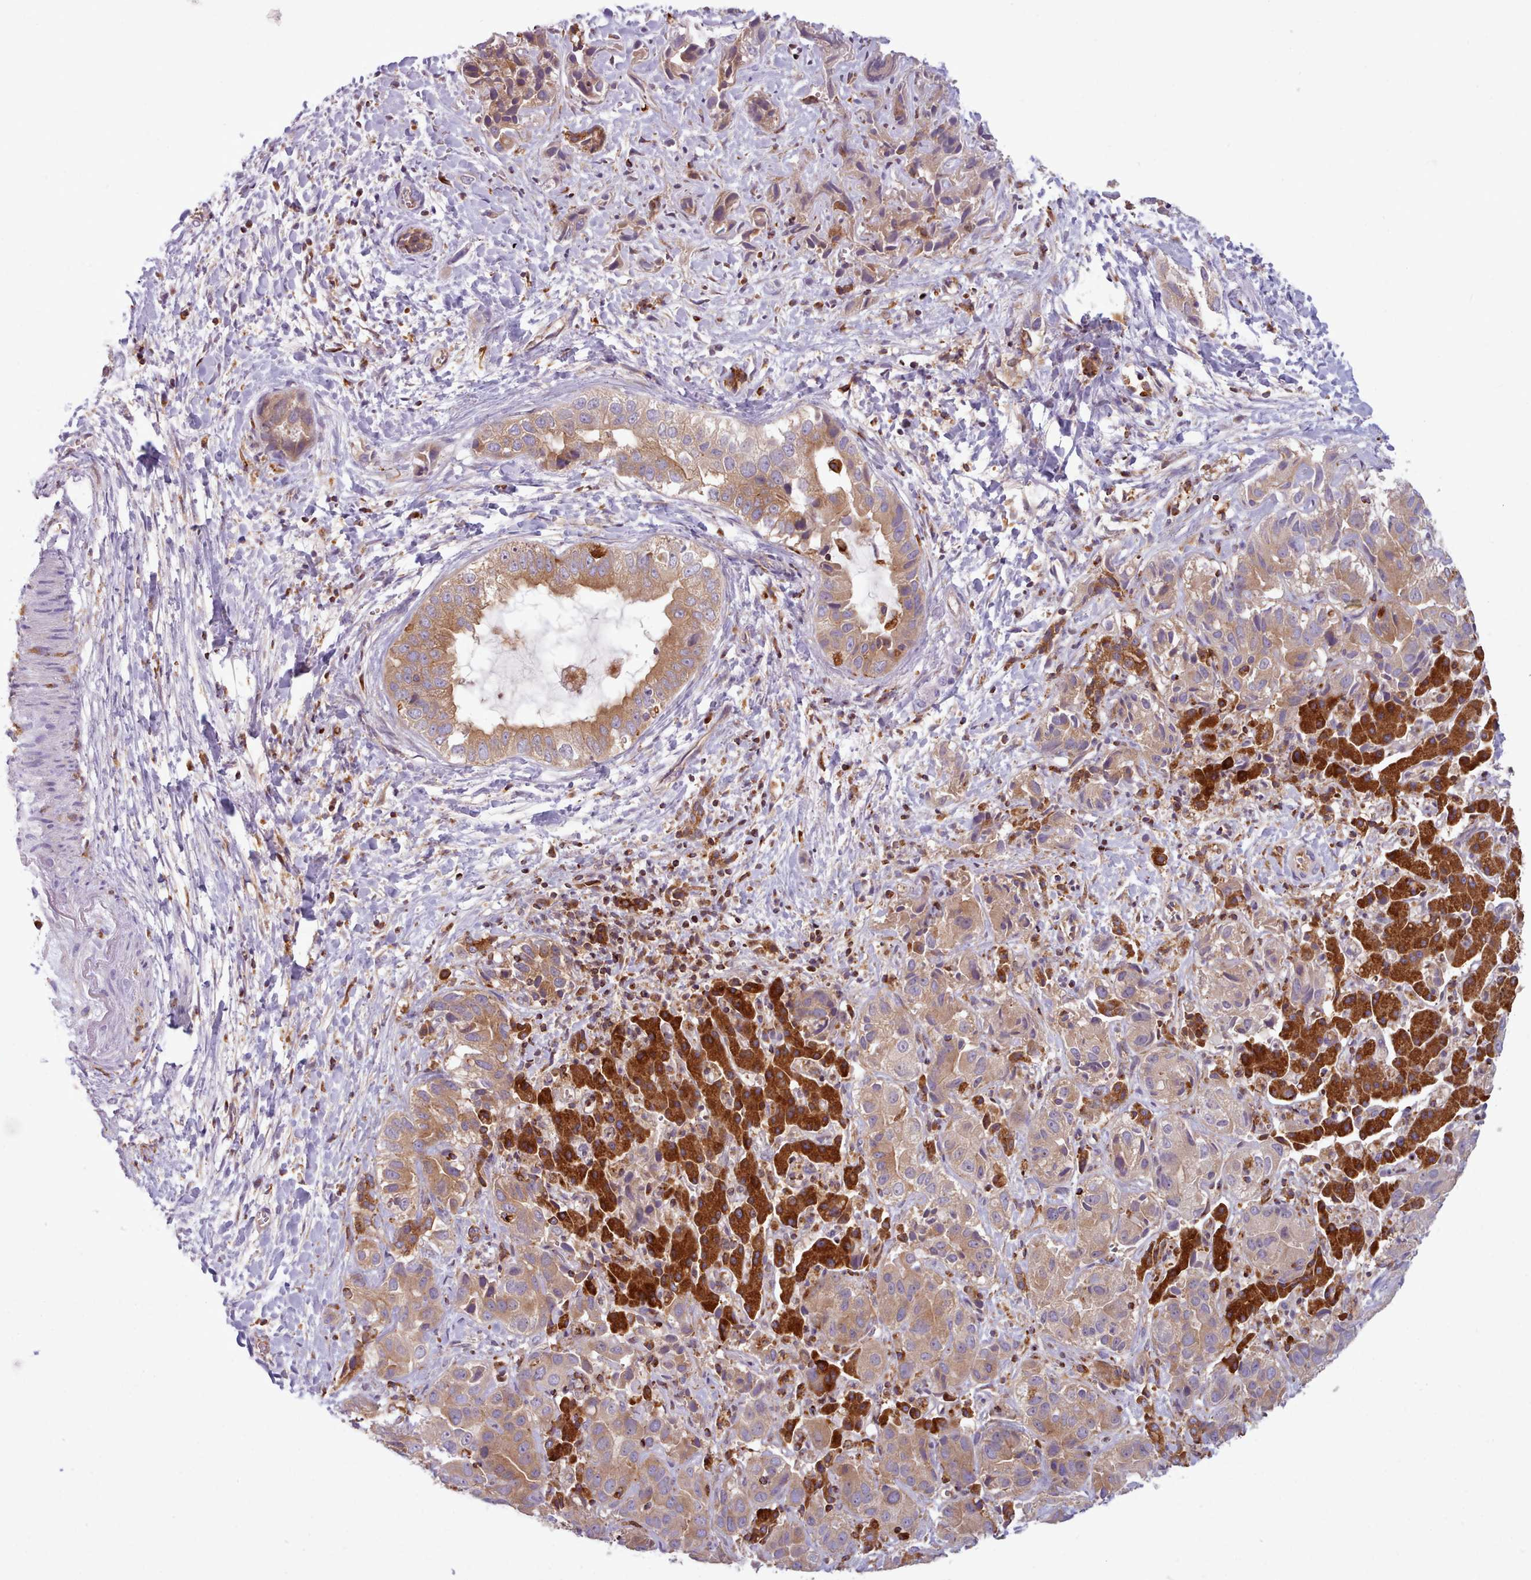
{"staining": {"intensity": "moderate", "quantity": ">75%", "location": "cytoplasmic/membranous"}, "tissue": "liver cancer", "cell_type": "Tumor cells", "image_type": "cancer", "snomed": [{"axis": "morphology", "description": "Cholangiocarcinoma"}, {"axis": "topography", "description": "Liver"}], "caption": "A photomicrograph of human liver cancer stained for a protein exhibits moderate cytoplasmic/membranous brown staining in tumor cells.", "gene": "CRYBG1", "patient": {"sex": "female", "age": 52}}